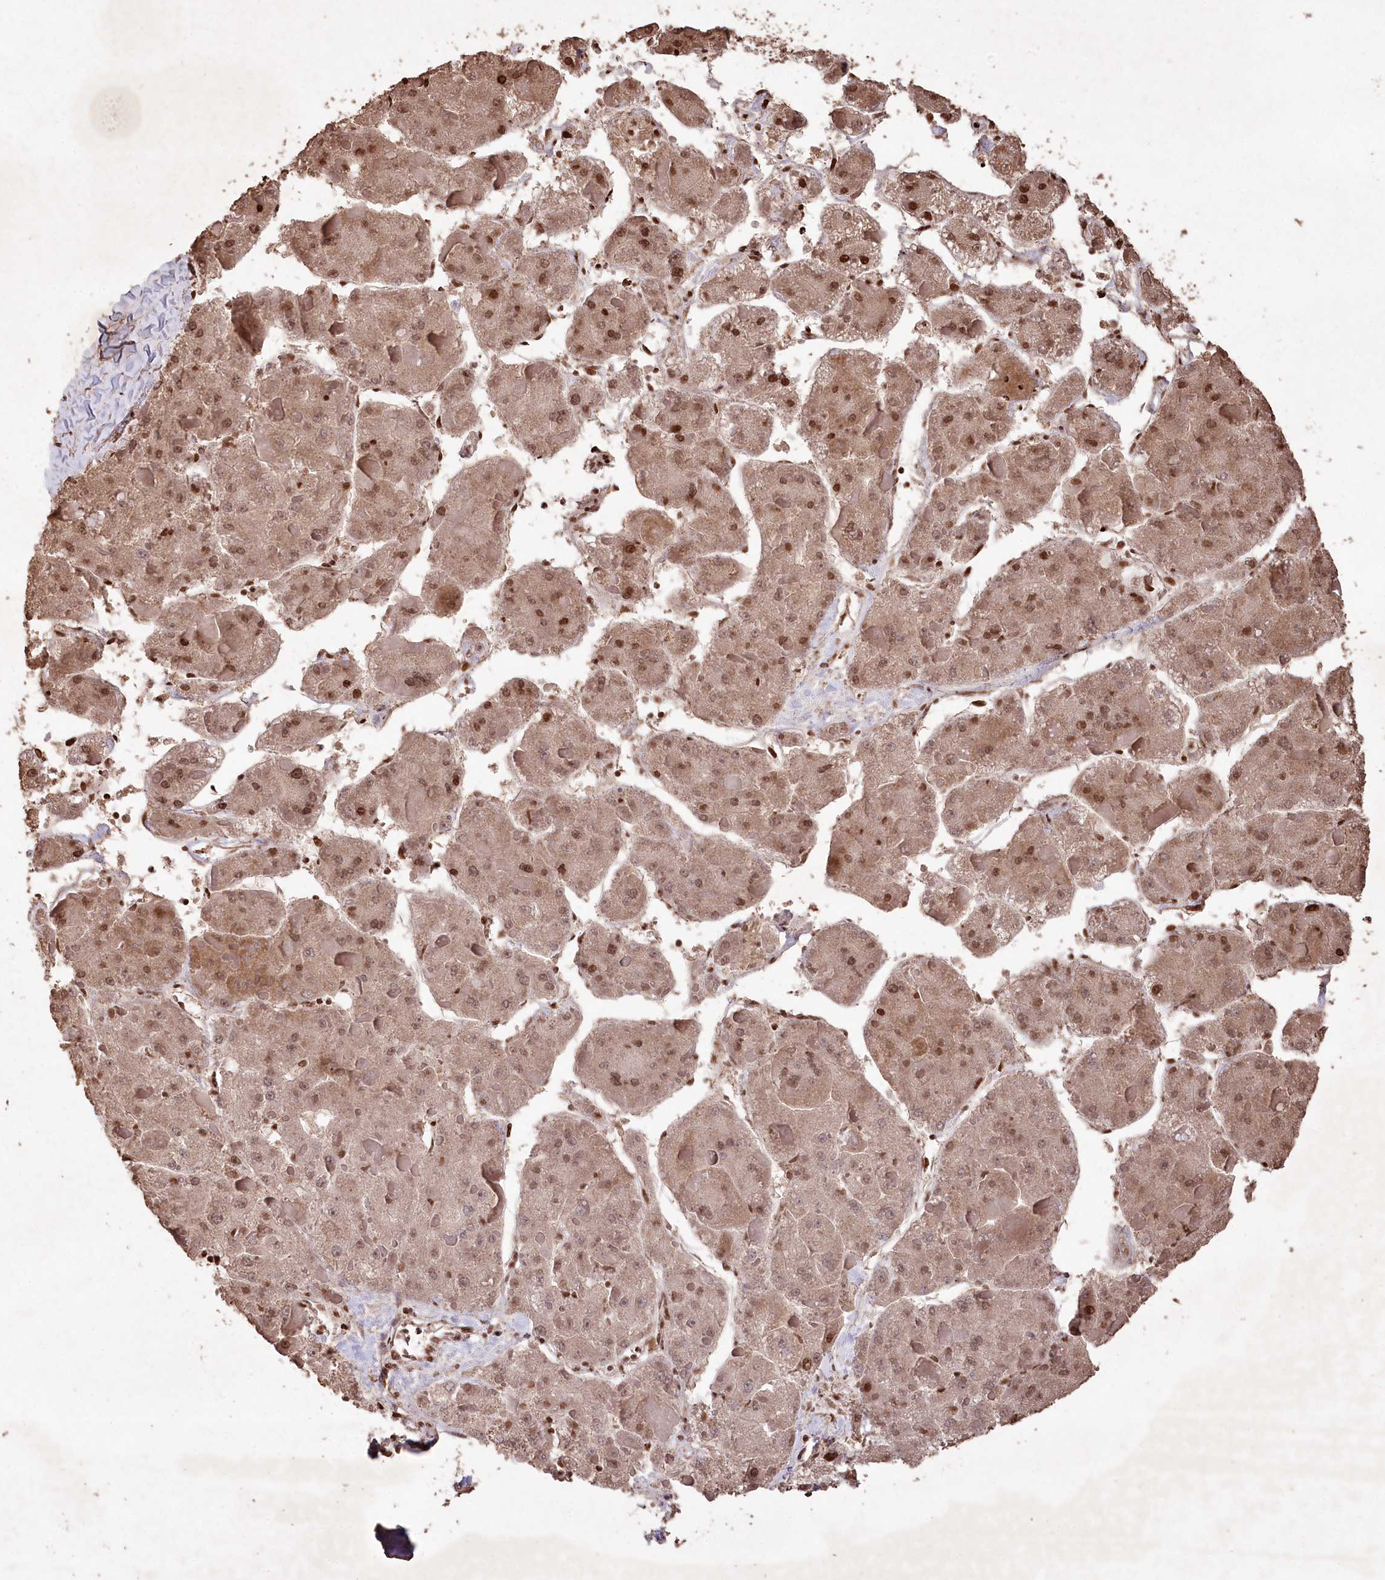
{"staining": {"intensity": "moderate", "quantity": ">75%", "location": "cytoplasmic/membranous,nuclear"}, "tissue": "liver cancer", "cell_type": "Tumor cells", "image_type": "cancer", "snomed": [{"axis": "morphology", "description": "Carcinoma, Hepatocellular, NOS"}, {"axis": "topography", "description": "Liver"}], "caption": "Liver cancer stained with DAB IHC exhibits medium levels of moderate cytoplasmic/membranous and nuclear positivity in about >75% of tumor cells.", "gene": "CCSER2", "patient": {"sex": "female", "age": 73}}